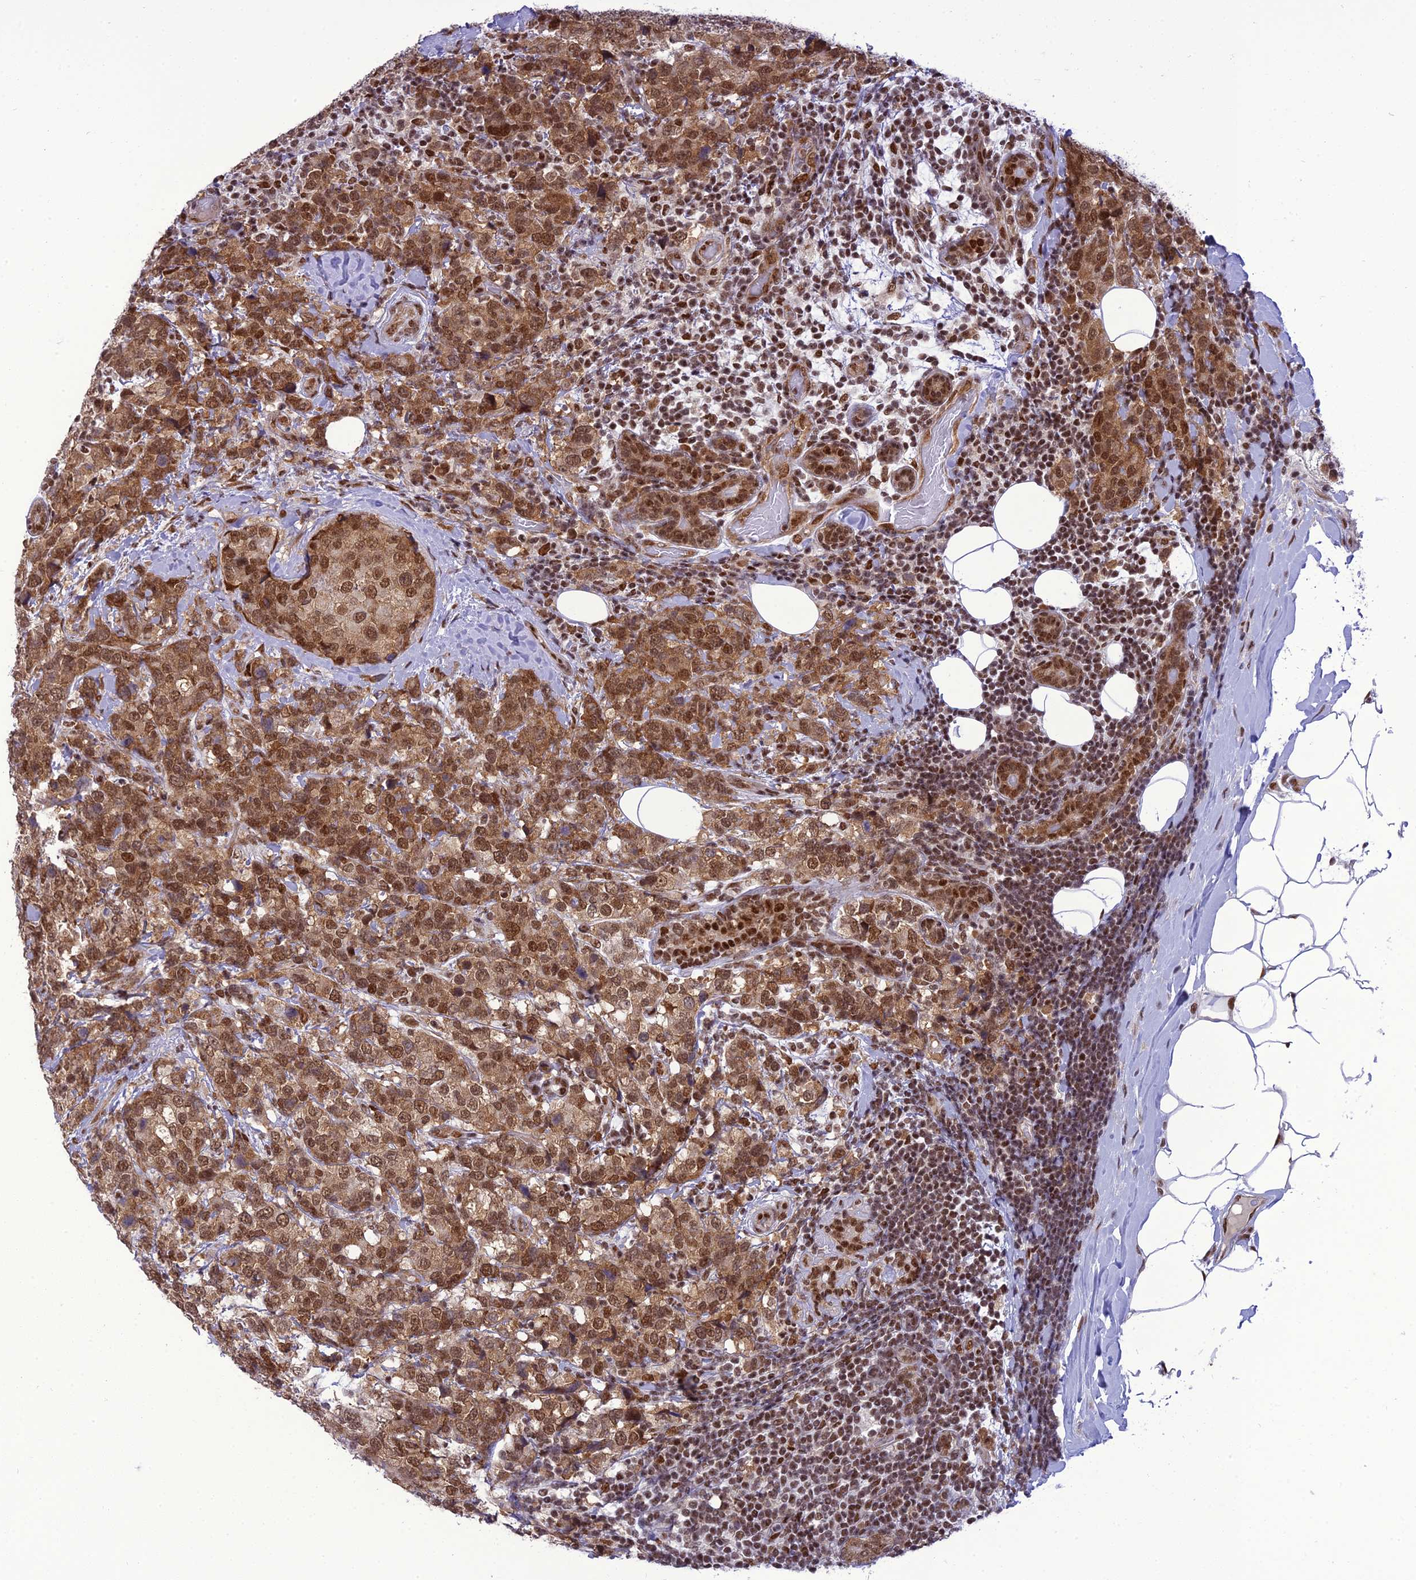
{"staining": {"intensity": "moderate", "quantity": ">75%", "location": "cytoplasmic/membranous,nuclear"}, "tissue": "breast cancer", "cell_type": "Tumor cells", "image_type": "cancer", "snomed": [{"axis": "morphology", "description": "Lobular carcinoma"}, {"axis": "topography", "description": "Breast"}], "caption": "Human breast cancer stained with a brown dye shows moderate cytoplasmic/membranous and nuclear positive positivity in about >75% of tumor cells.", "gene": "DDX1", "patient": {"sex": "female", "age": 59}}